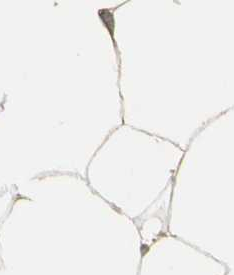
{"staining": {"intensity": "moderate", "quantity": ">75%", "location": "cytoplasmic/membranous,nuclear"}, "tissue": "adipose tissue", "cell_type": "Adipocytes", "image_type": "normal", "snomed": [{"axis": "morphology", "description": "Normal tissue, NOS"}, {"axis": "topography", "description": "Breast"}, {"axis": "topography", "description": "Adipose tissue"}], "caption": "Adipocytes demonstrate medium levels of moderate cytoplasmic/membranous,nuclear expression in approximately >75% of cells in benign adipose tissue.", "gene": "ZNF135", "patient": {"sex": "female", "age": 25}}